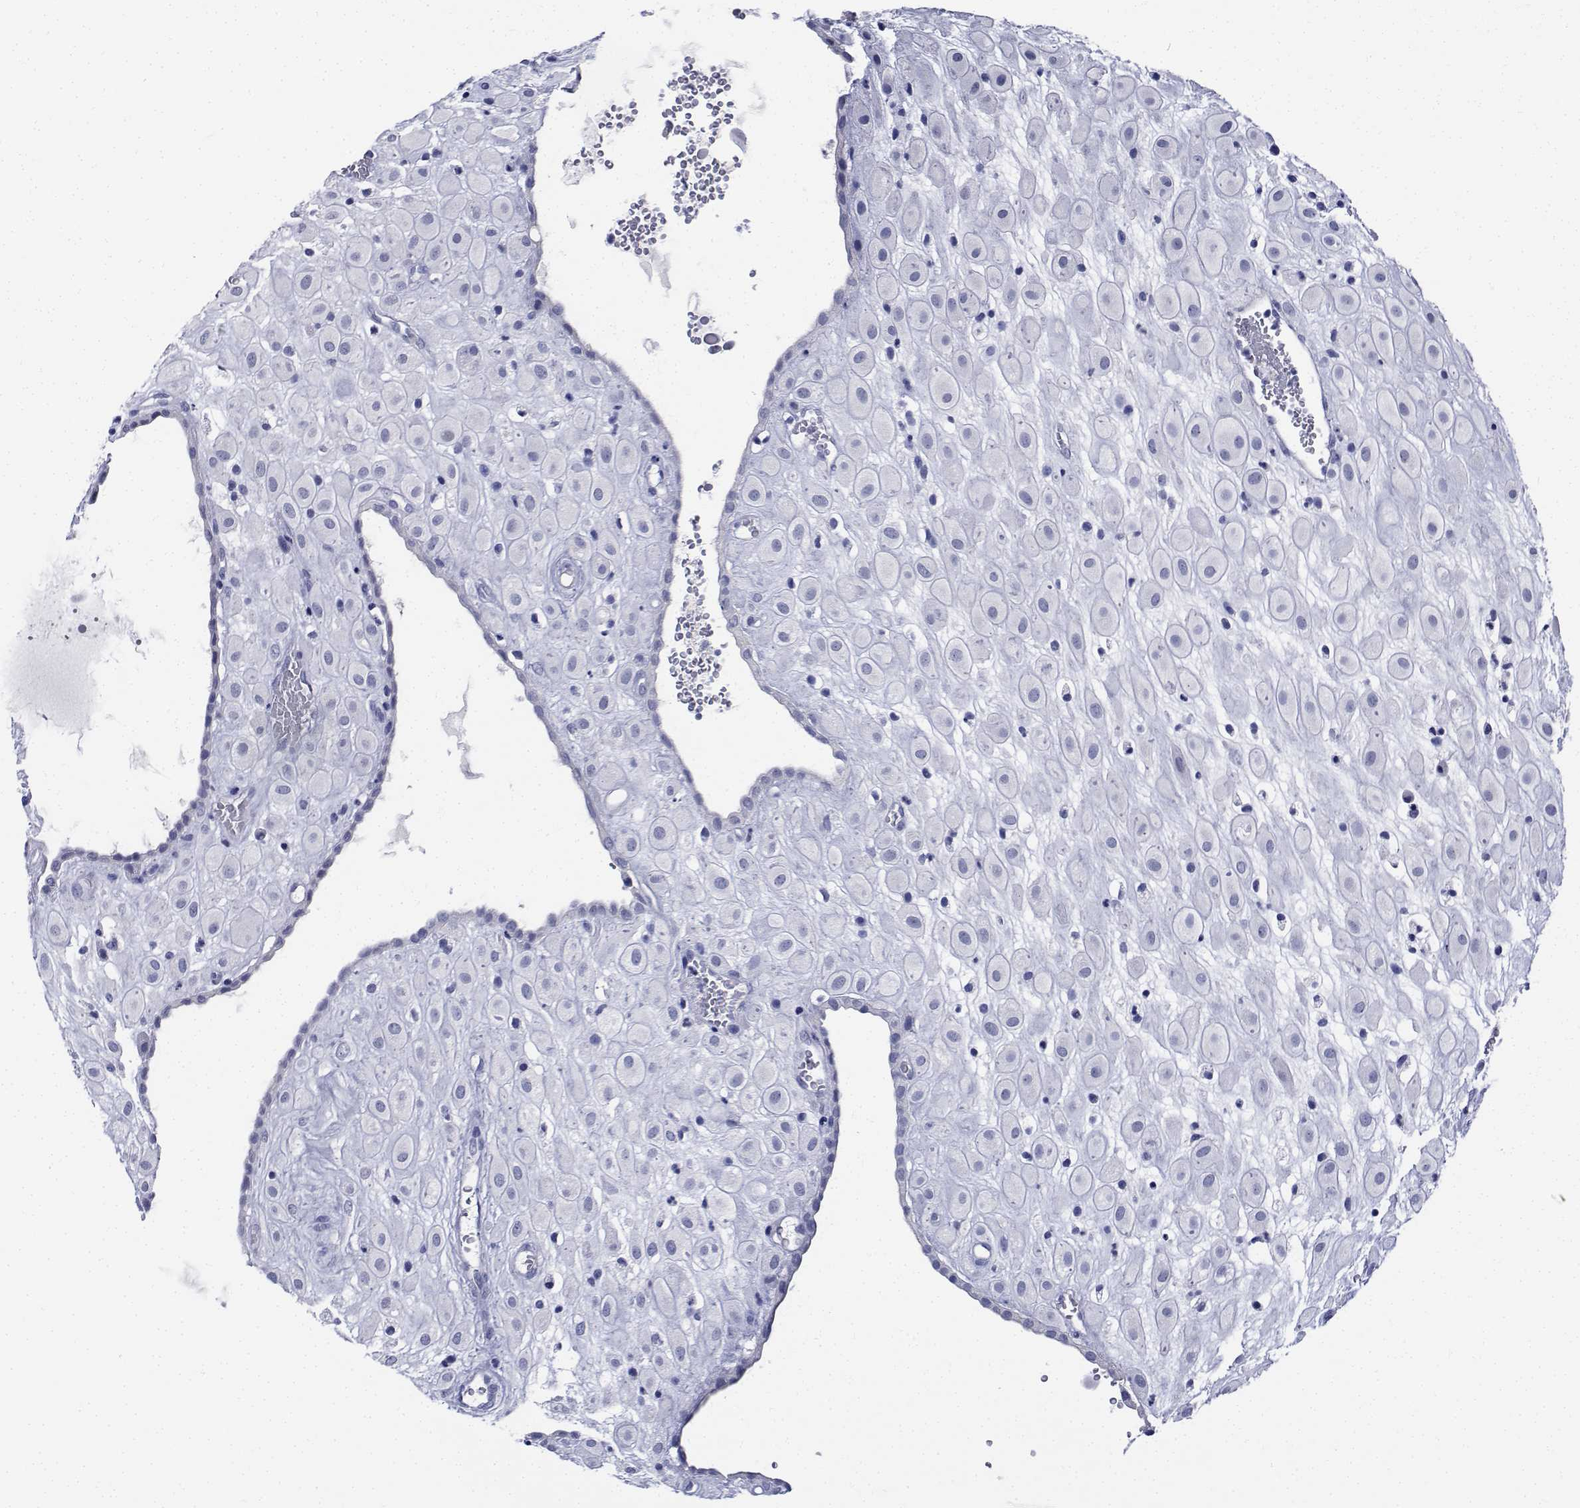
{"staining": {"intensity": "negative", "quantity": "none", "location": "none"}, "tissue": "placenta", "cell_type": "Decidual cells", "image_type": "normal", "snomed": [{"axis": "morphology", "description": "Normal tissue, NOS"}, {"axis": "topography", "description": "Placenta"}], "caption": "DAB (3,3'-diaminobenzidine) immunohistochemical staining of benign human placenta reveals no significant staining in decidual cells. The staining was performed using DAB to visualize the protein expression in brown, while the nuclei were stained in blue with hematoxylin (Magnification: 20x).", "gene": "PLXNA4", "patient": {"sex": "female", "age": 24}}